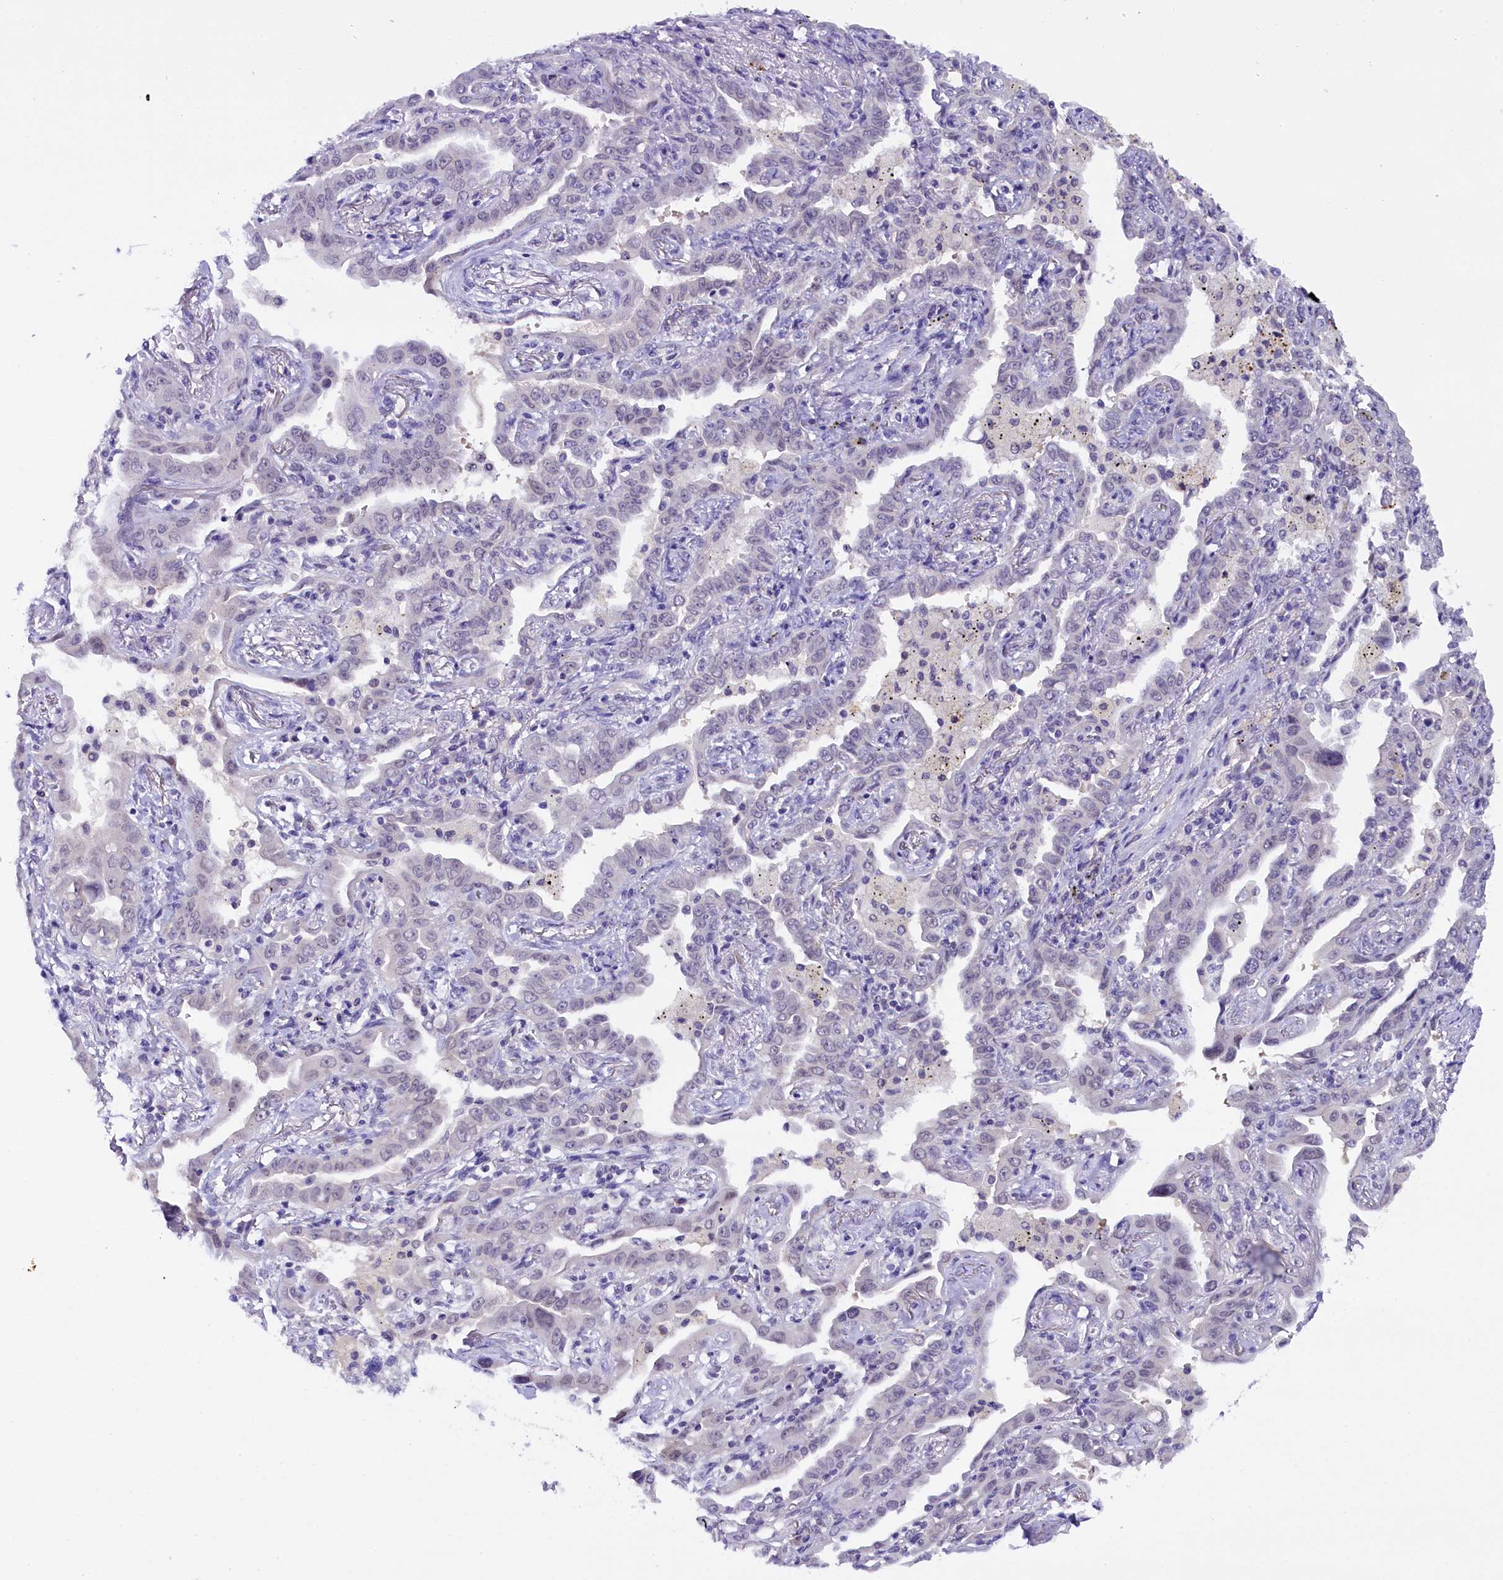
{"staining": {"intensity": "negative", "quantity": "none", "location": "none"}, "tissue": "lung cancer", "cell_type": "Tumor cells", "image_type": "cancer", "snomed": [{"axis": "morphology", "description": "Adenocarcinoma, NOS"}, {"axis": "topography", "description": "Lung"}], "caption": "Immunohistochemistry of human adenocarcinoma (lung) displays no positivity in tumor cells.", "gene": "IQCN", "patient": {"sex": "male", "age": 67}}